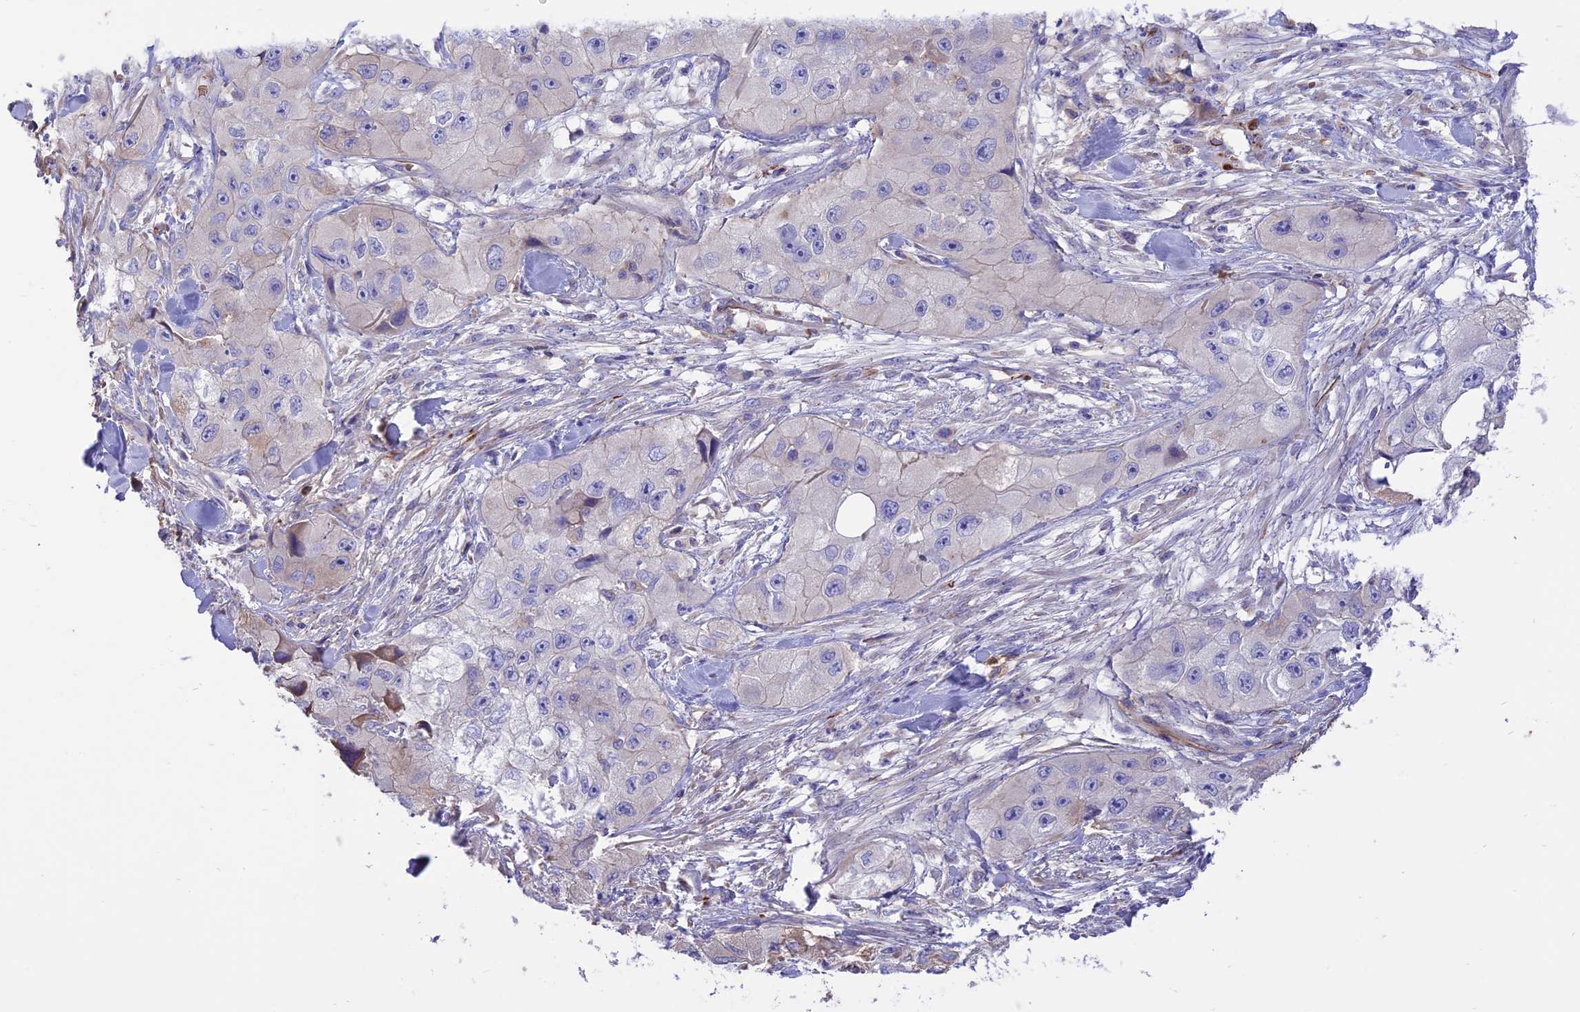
{"staining": {"intensity": "negative", "quantity": "none", "location": "none"}, "tissue": "skin cancer", "cell_type": "Tumor cells", "image_type": "cancer", "snomed": [{"axis": "morphology", "description": "Squamous cell carcinoma, NOS"}, {"axis": "topography", "description": "Skin"}, {"axis": "topography", "description": "Subcutis"}], "caption": "Immunohistochemistry photomicrograph of skin cancer (squamous cell carcinoma) stained for a protein (brown), which reveals no staining in tumor cells.", "gene": "TTC4", "patient": {"sex": "male", "age": 73}}